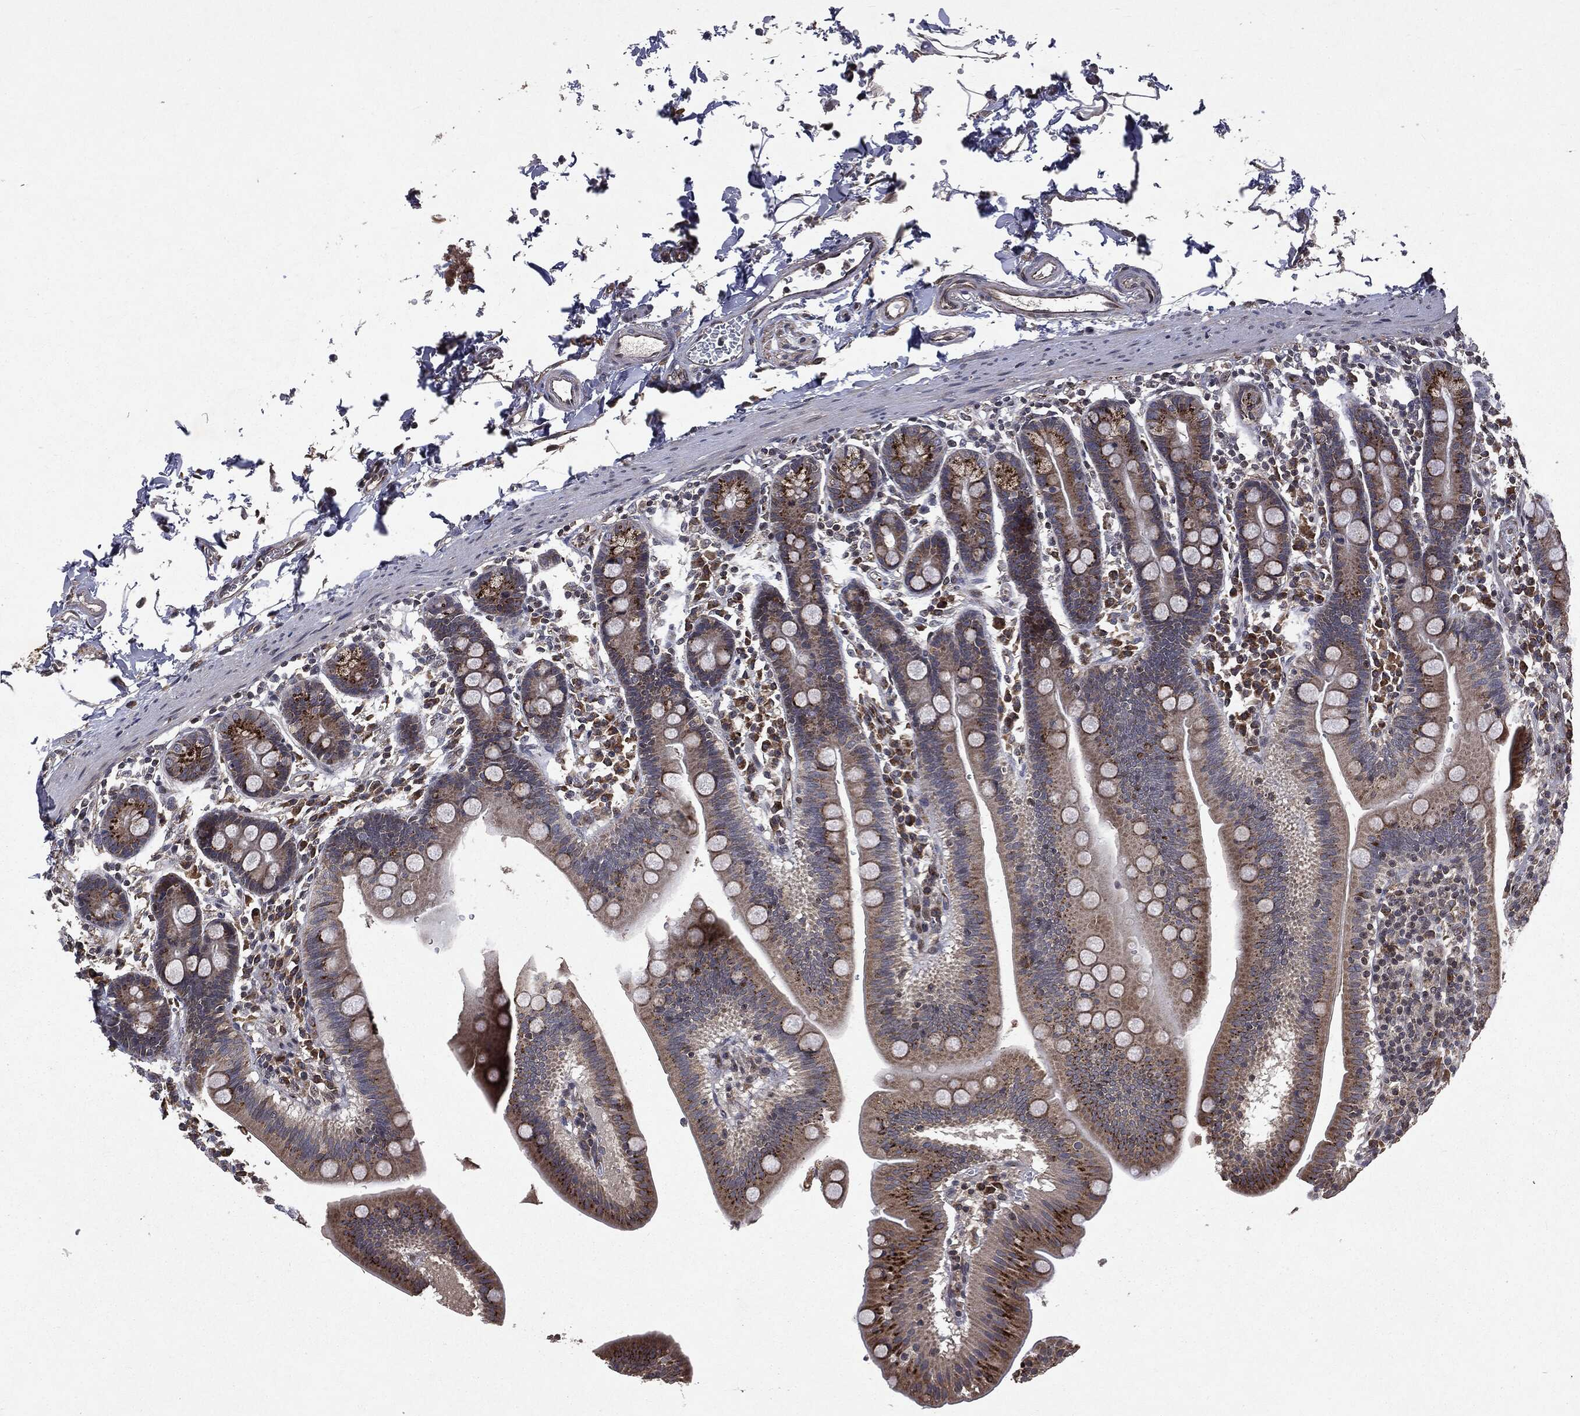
{"staining": {"intensity": "strong", "quantity": "25%-75%", "location": "cytoplasmic/membranous"}, "tissue": "duodenum", "cell_type": "Glandular cells", "image_type": "normal", "snomed": [{"axis": "morphology", "description": "Normal tissue, NOS"}, {"axis": "topography", "description": "Duodenum"}], "caption": "Immunohistochemistry (DAB (3,3'-diaminobenzidine)) staining of benign duodenum shows strong cytoplasmic/membranous protein expression in approximately 25%-75% of glandular cells. The staining is performed using DAB (3,3'-diaminobenzidine) brown chromogen to label protein expression. The nuclei are counter-stained blue using hematoxylin.", "gene": "PLPPR2", "patient": {"sex": "male", "age": 59}}